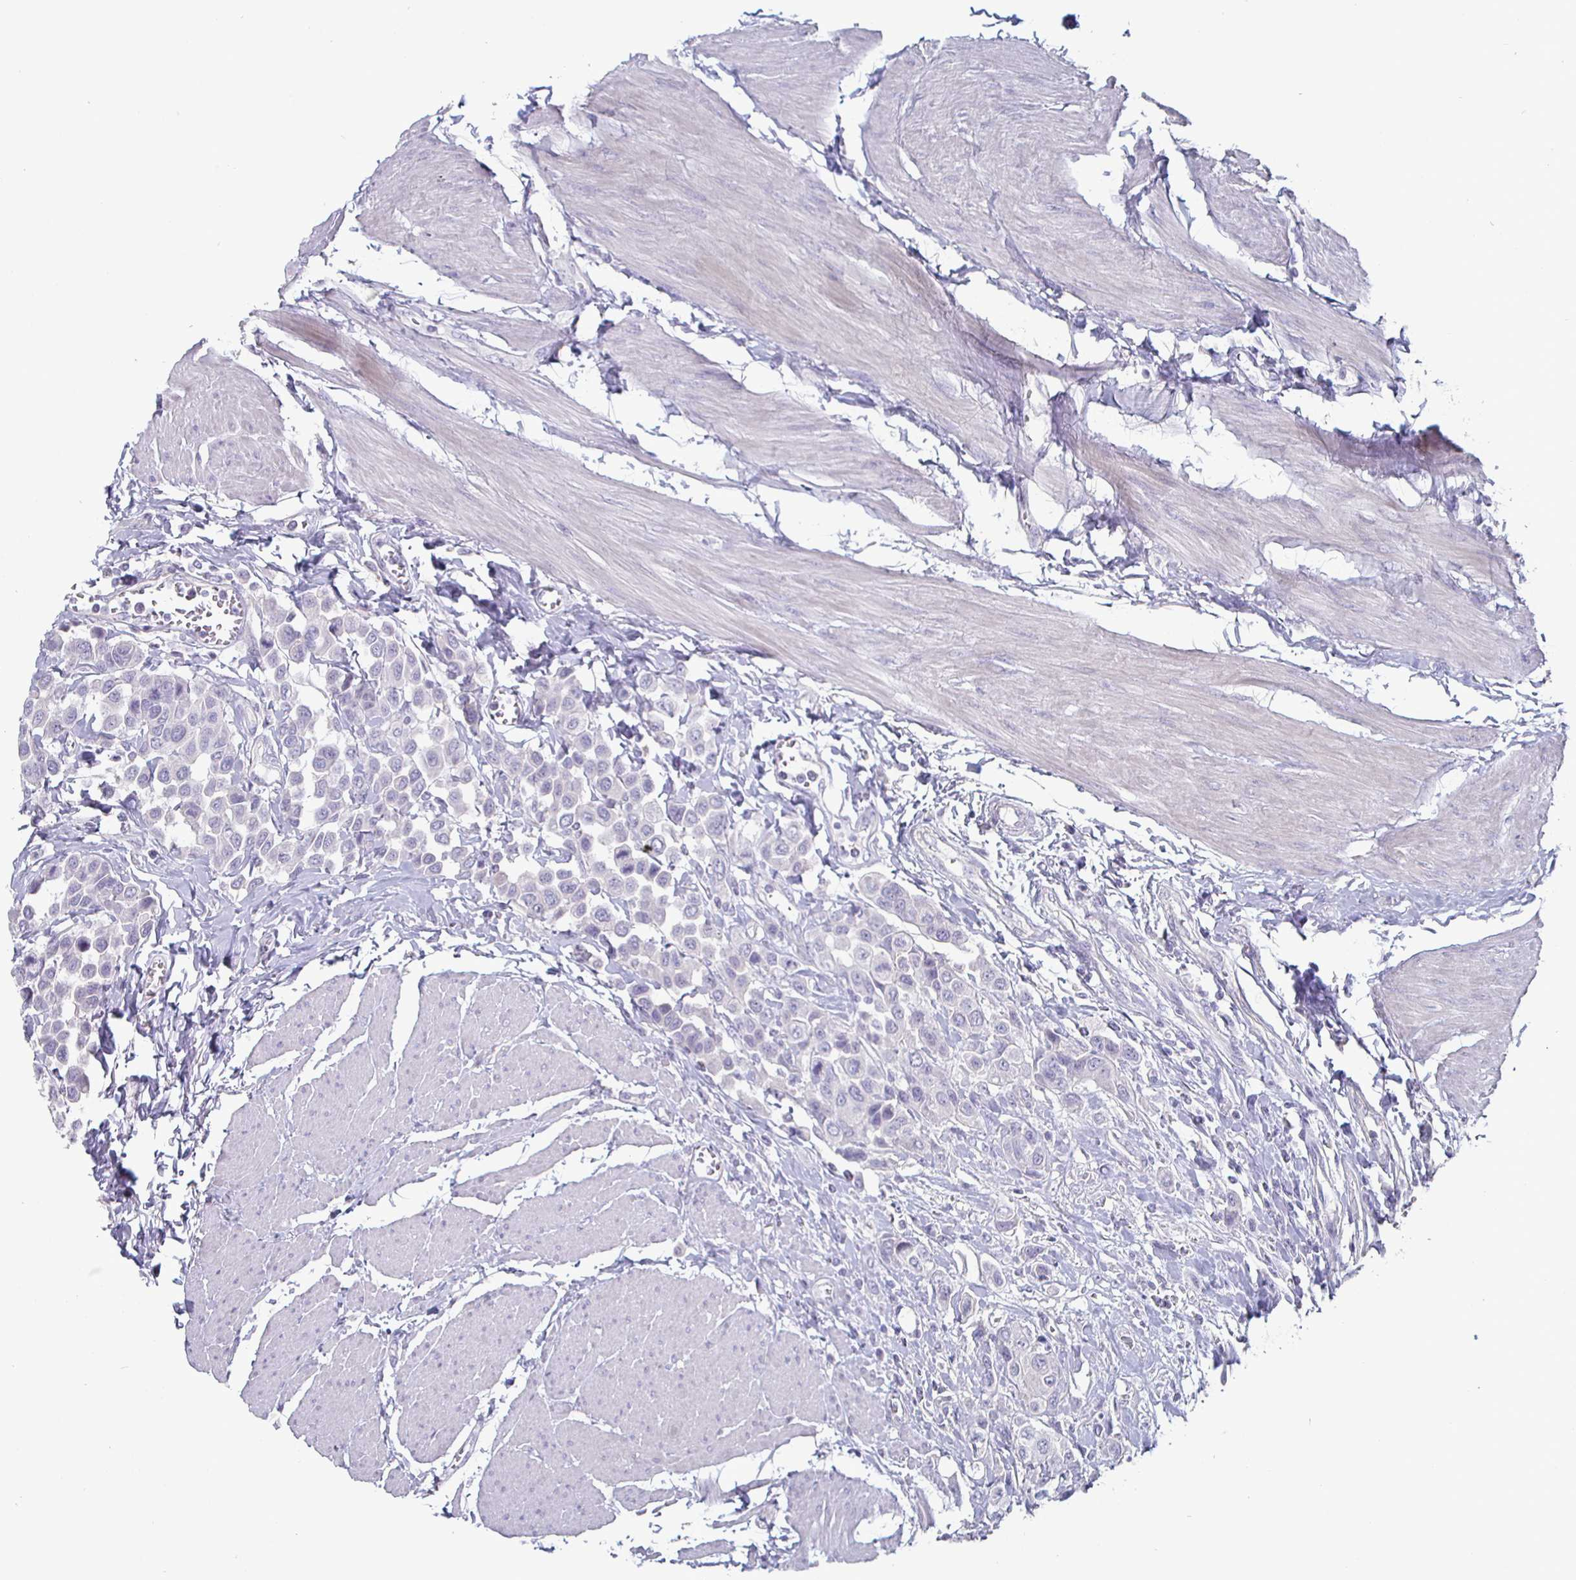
{"staining": {"intensity": "negative", "quantity": "none", "location": "none"}, "tissue": "urothelial cancer", "cell_type": "Tumor cells", "image_type": "cancer", "snomed": [{"axis": "morphology", "description": "Urothelial carcinoma, High grade"}, {"axis": "topography", "description": "Urinary bladder"}], "caption": "A histopathology image of human urothelial cancer is negative for staining in tumor cells.", "gene": "ENPP1", "patient": {"sex": "male", "age": 50}}